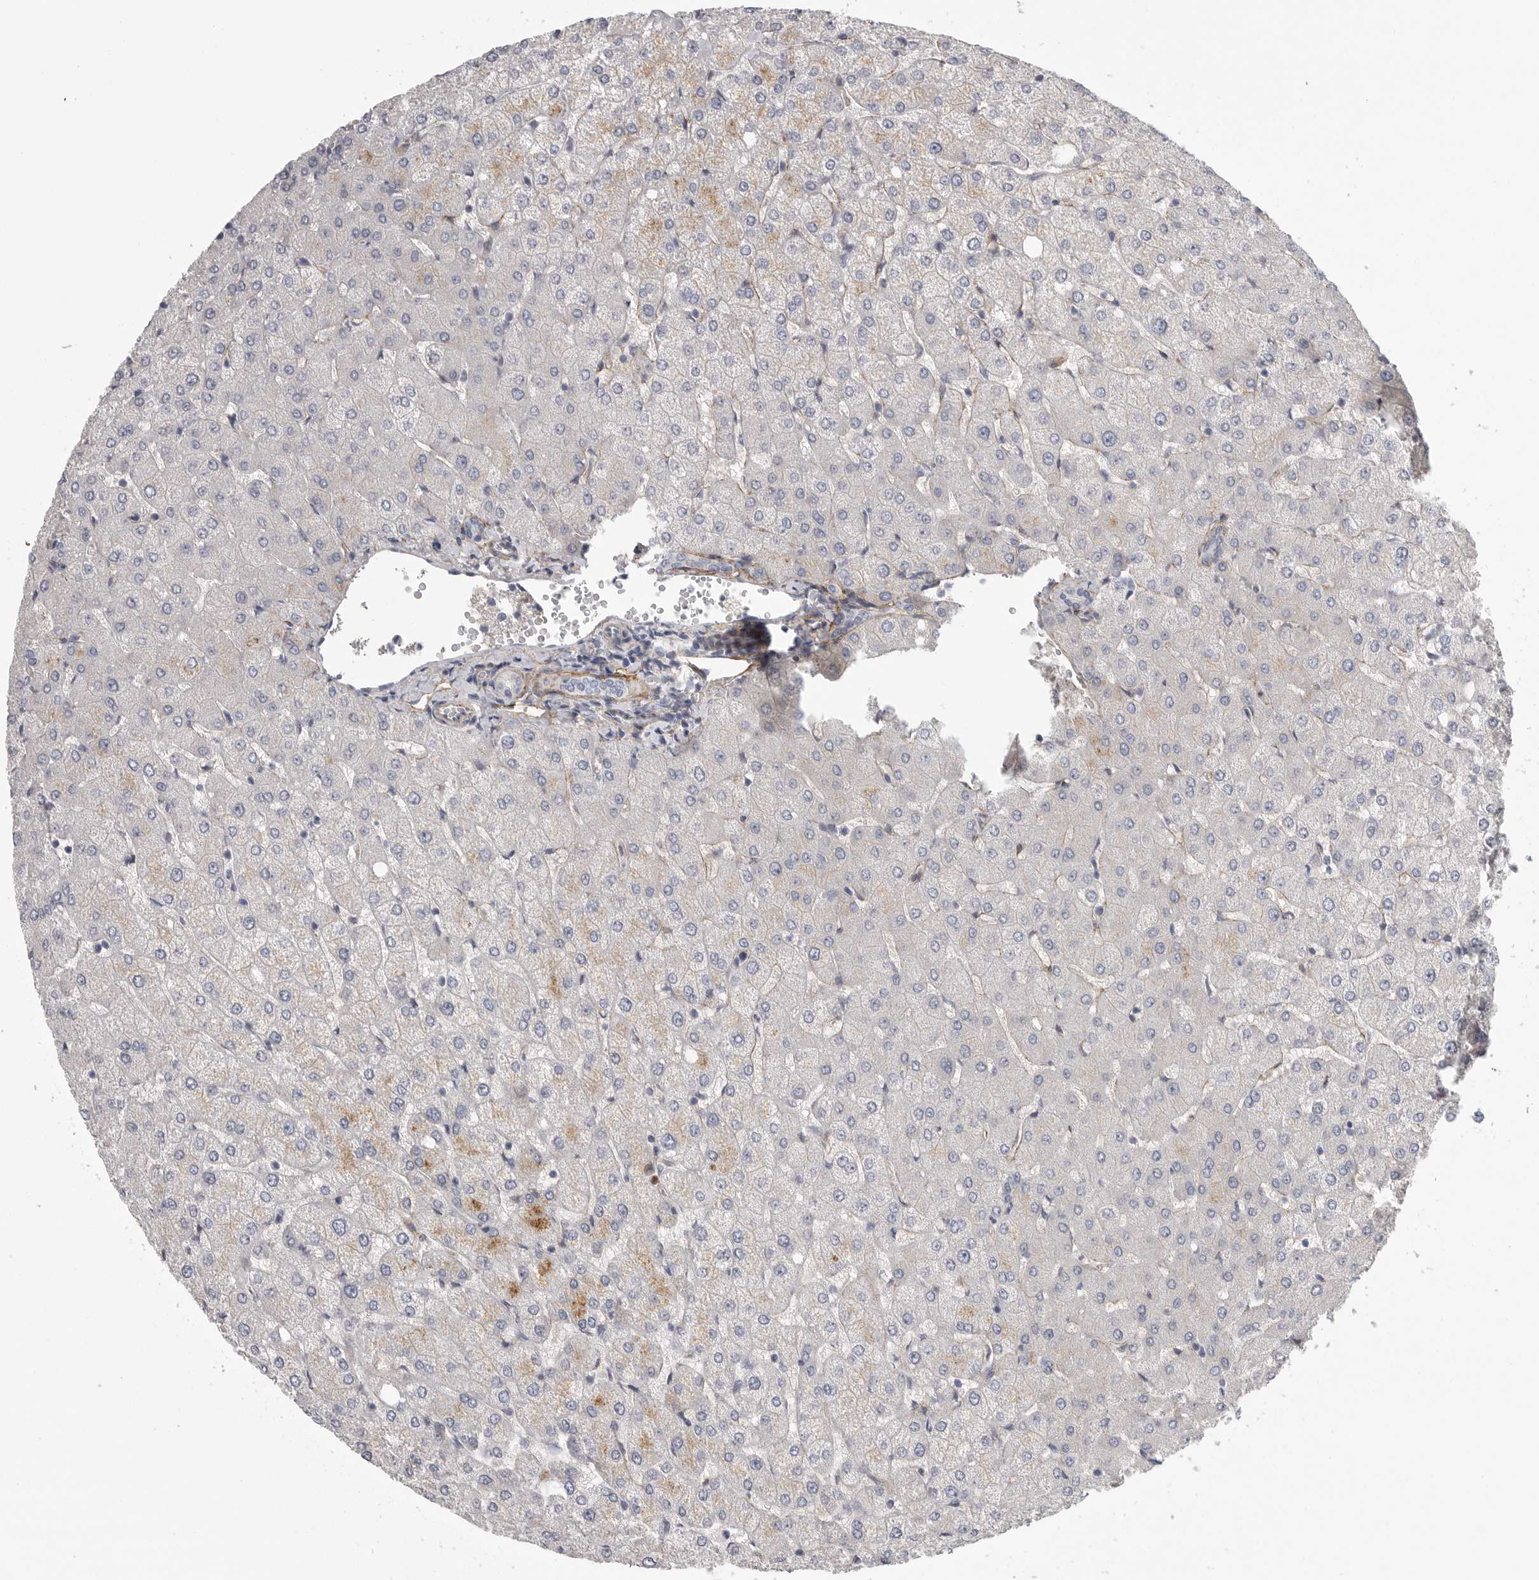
{"staining": {"intensity": "negative", "quantity": "none", "location": "none"}, "tissue": "liver", "cell_type": "Cholangiocytes", "image_type": "normal", "snomed": [{"axis": "morphology", "description": "Normal tissue, NOS"}, {"axis": "topography", "description": "Liver"}], "caption": "Cholangiocytes are negative for brown protein staining in unremarkable liver. The staining was performed using DAB (3,3'-diaminobenzidine) to visualize the protein expression in brown, while the nuclei were stained in blue with hematoxylin (Magnification: 20x).", "gene": "SDC3", "patient": {"sex": "female", "age": 54}}